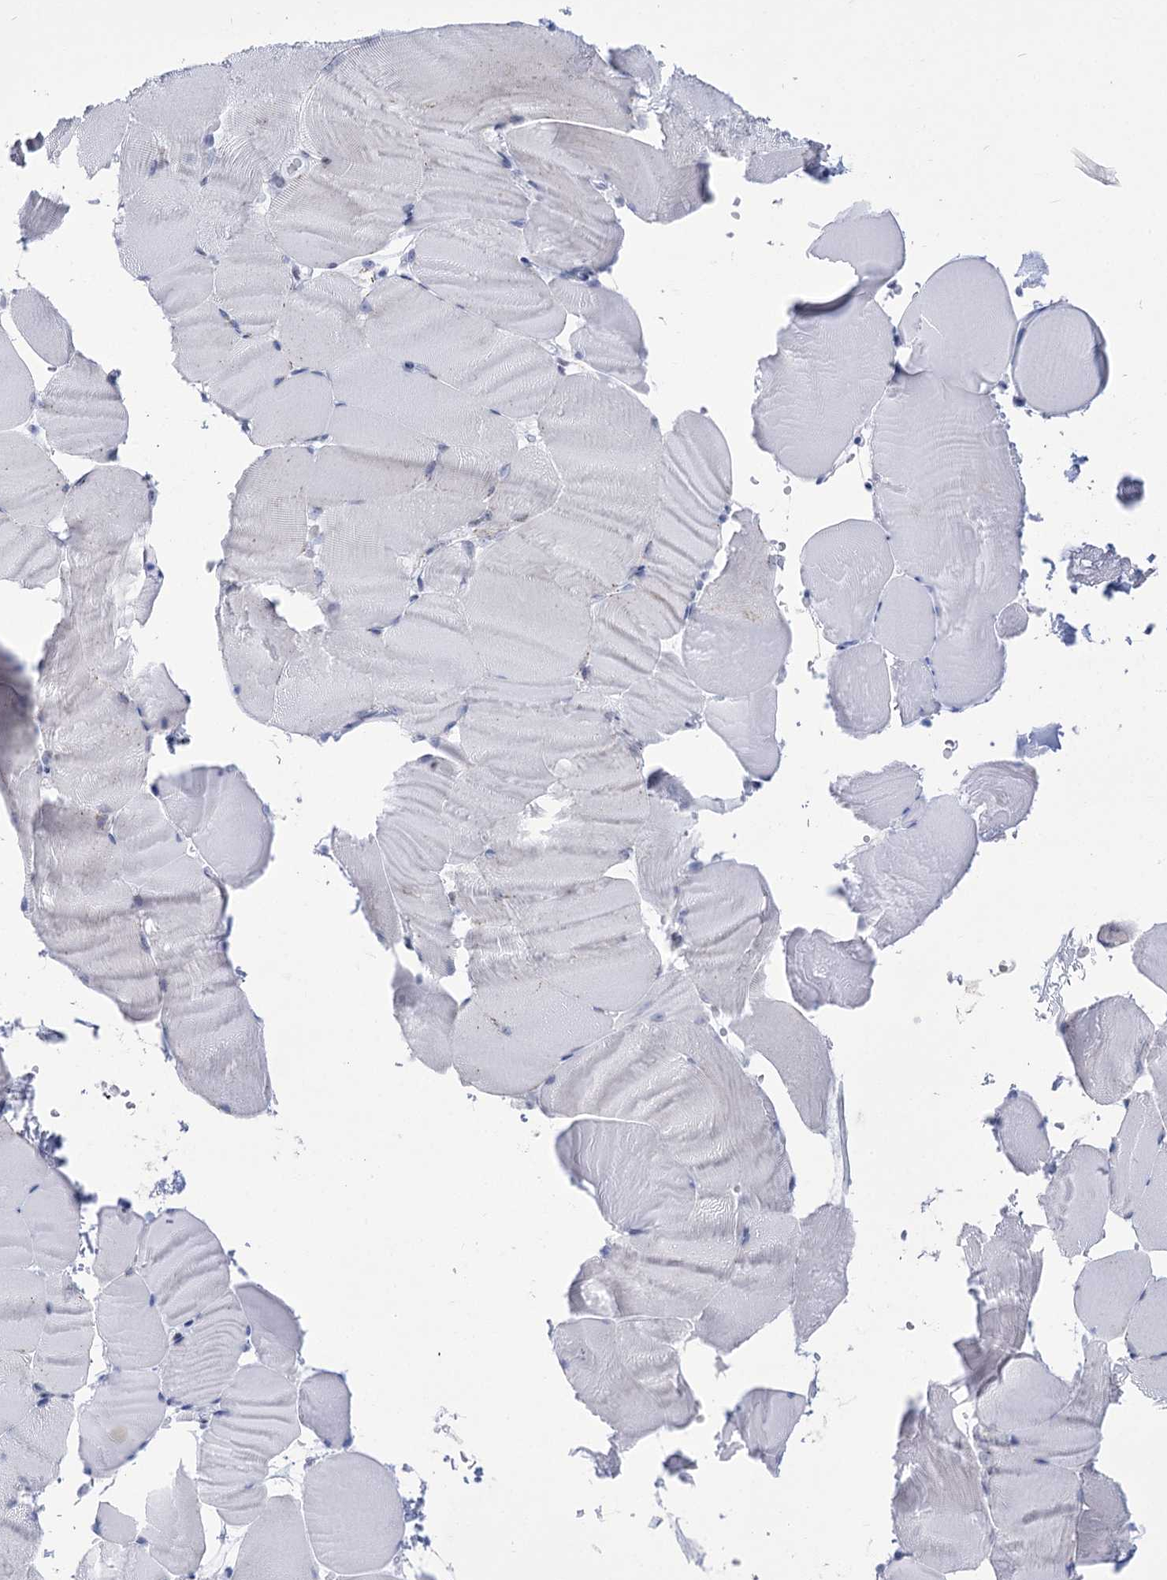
{"staining": {"intensity": "negative", "quantity": "none", "location": "none"}, "tissue": "skeletal muscle", "cell_type": "Myocytes", "image_type": "normal", "snomed": [{"axis": "morphology", "description": "Normal tissue, NOS"}, {"axis": "topography", "description": "Skeletal muscle"}, {"axis": "topography", "description": "Parathyroid gland"}], "caption": "High power microscopy micrograph of an immunohistochemistry histopathology image of benign skeletal muscle, revealing no significant positivity in myocytes. Brightfield microscopy of immunohistochemistry (IHC) stained with DAB (brown) and hematoxylin (blue), captured at high magnification.", "gene": "HORMAD1", "patient": {"sex": "female", "age": 37}}